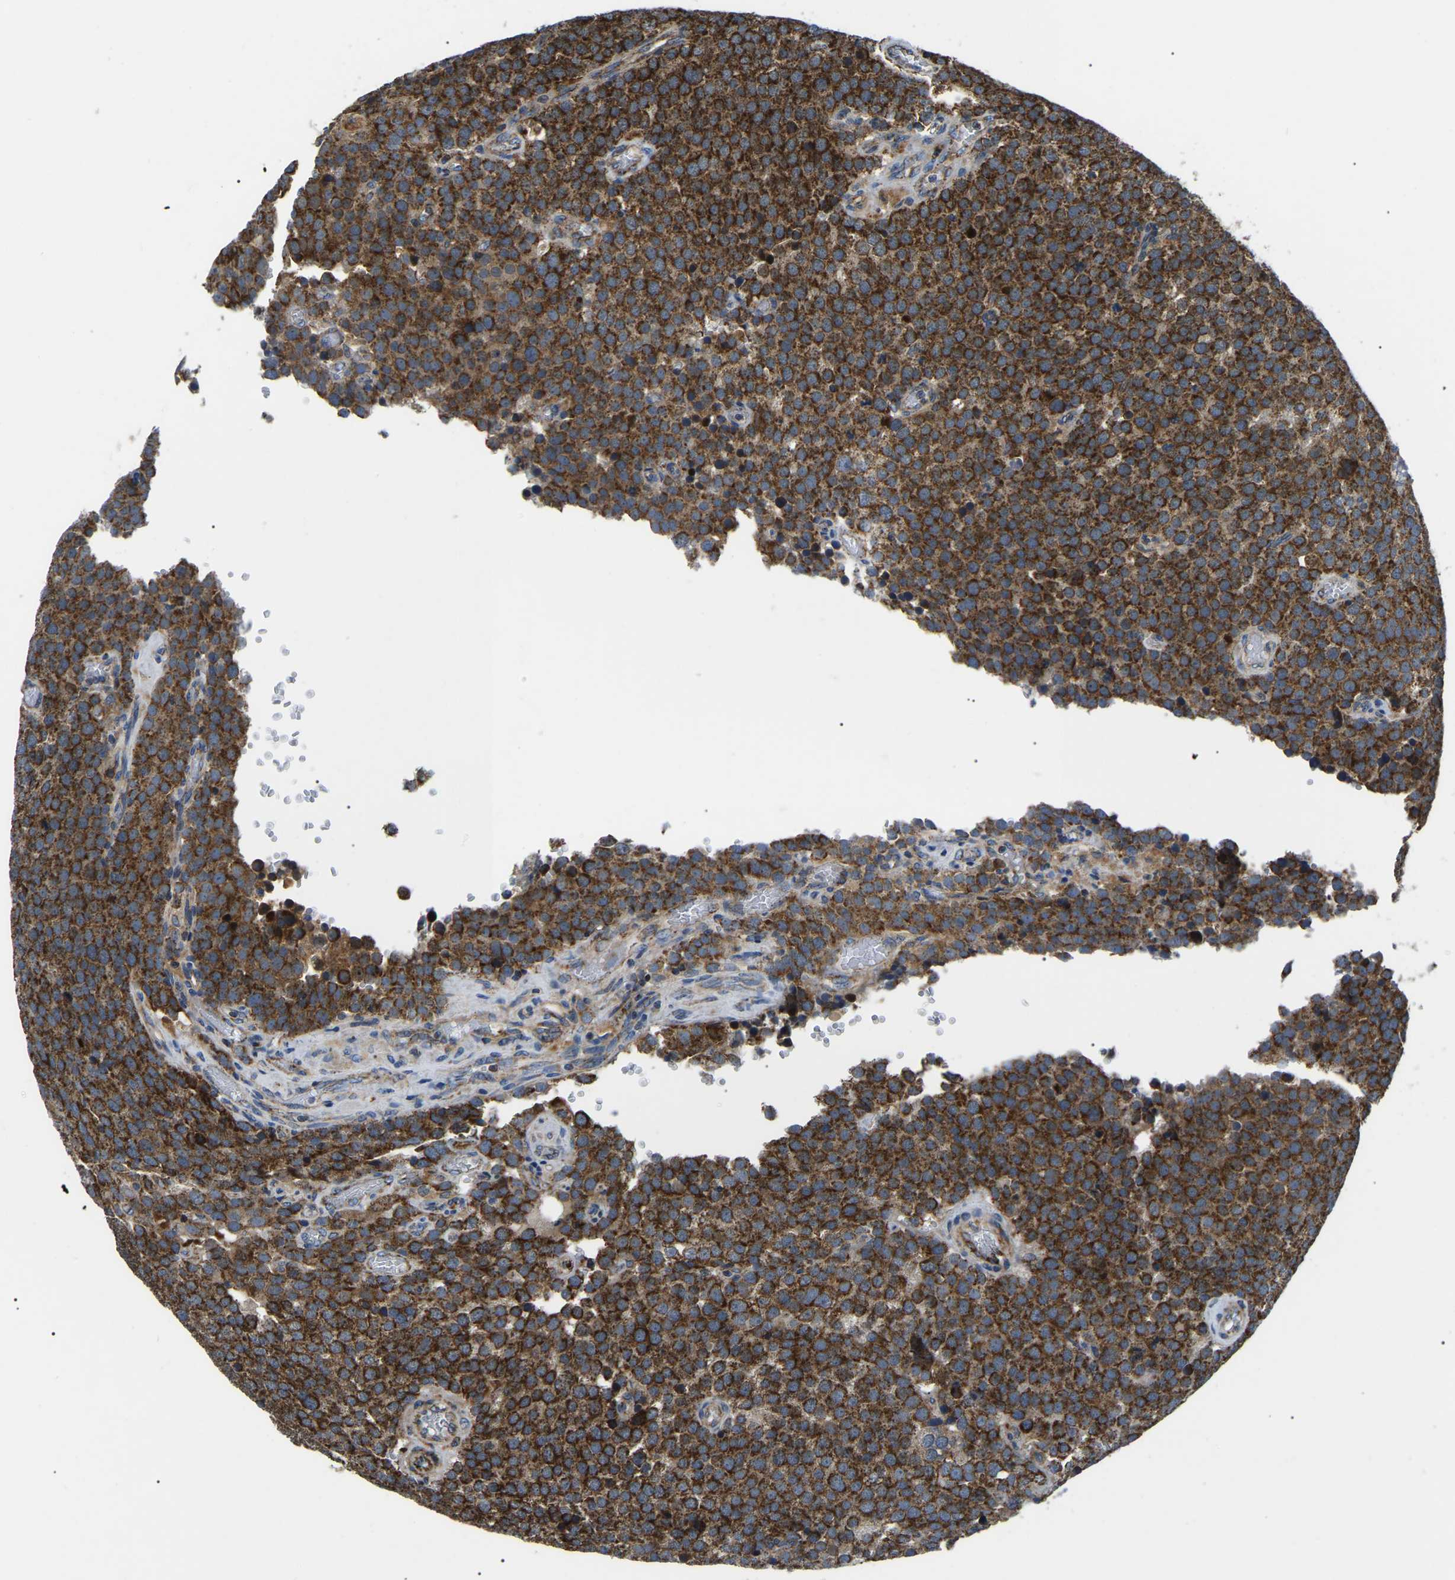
{"staining": {"intensity": "strong", "quantity": ">75%", "location": "cytoplasmic/membranous"}, "tissue": "testis cancer", "cell_type": "Tumor cells", "image_type": "cancer", "snomed": [{"axis": "morphology", "description": "Normal tissue, NOS"}, {"axis": "morphology", "description": "Seminoma, NOS"}, {"axis": "topography", "description": "Testis"}], "caption": "Brown immunohistochemical staining in testis cancer reveals strong cytoplasmic/membranous expression in about >75% of tumor cells.", "gene": "PPM1E", "patient": {"sex": "male", "age": 71}}